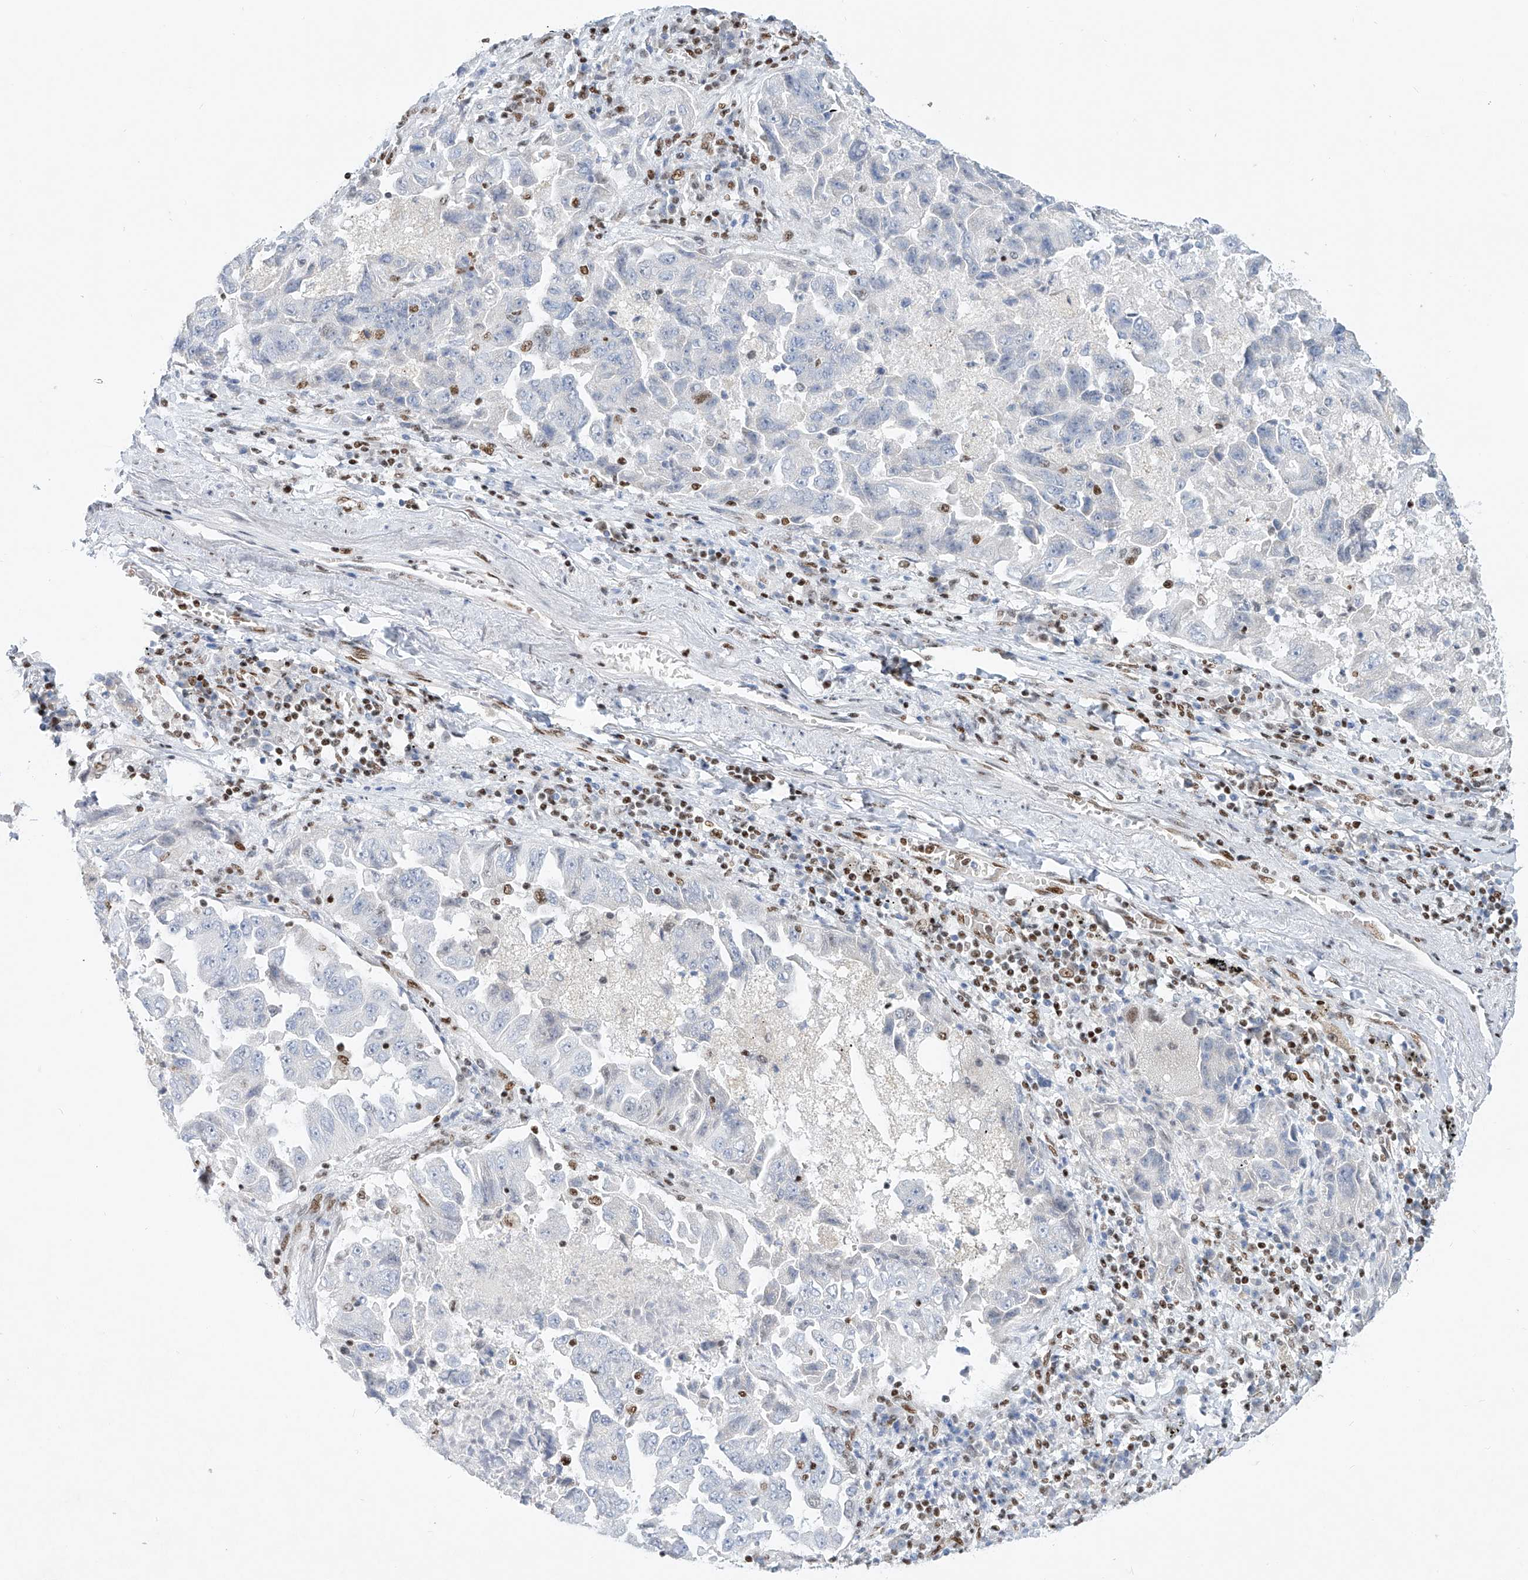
{"staining": {"intensity": "negative", "quantity": "none", "location": "none"}, "tissue": "lung cancer", "cell_type": "Tumor cells", "image_type": "cancer", "snomed": [{"axis": "morphology", "description": "Adenocarcinoma, NOS"}, {"axis": "topography", "description": "Lung"}], "caption": "Immunohistochemical staining of human lung cancer (adenocarcinoma) exhibits no significant expression in tumor cells. (DAB immunohistochemistry with hematoxylin counter stain).", "gene": "TAF4", "patient": {"sex": "female", "age": 51}}